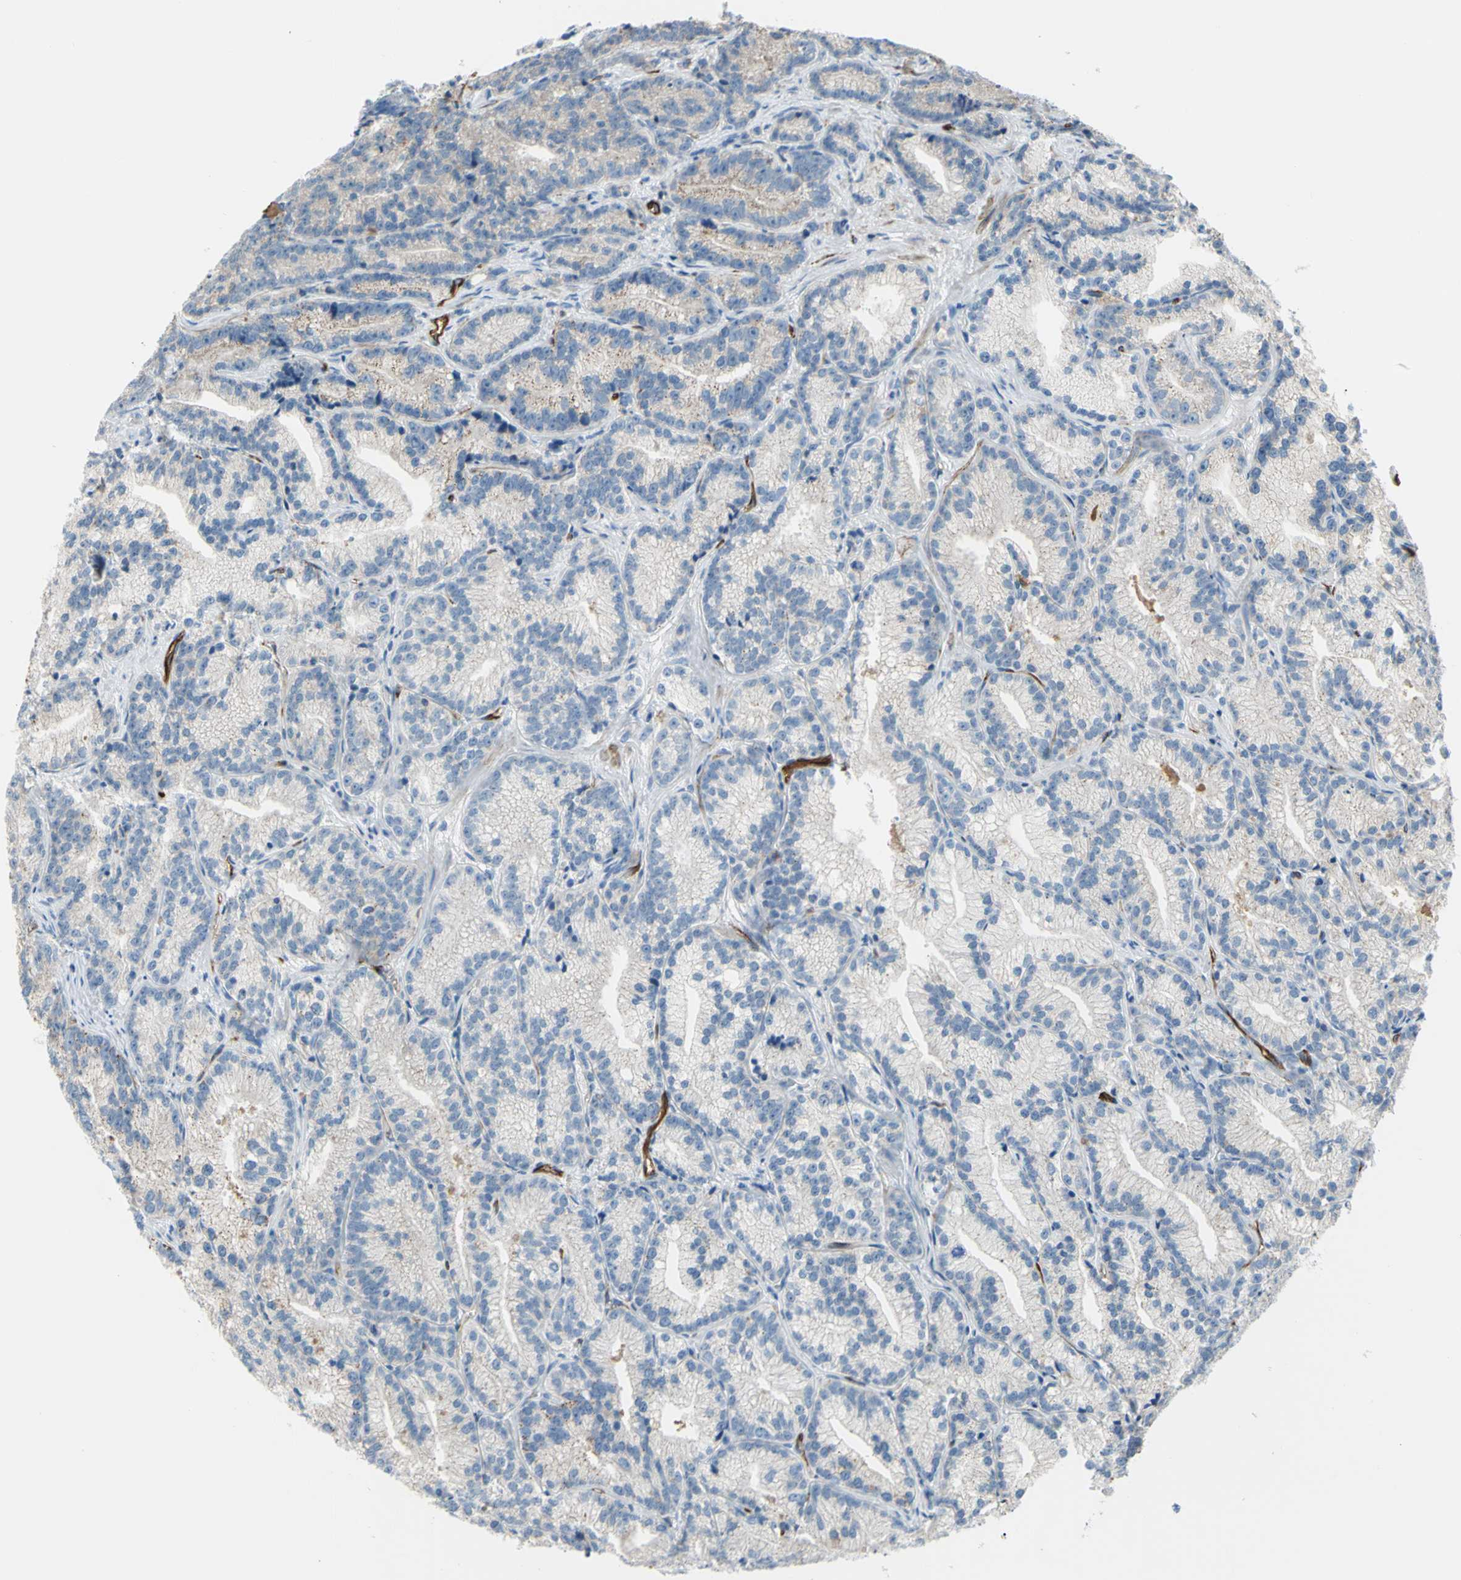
{"staining": {"intensity": "negative", "quantity": "none", "location": "none"}, "tissue": "prostate cancer", "cell_type": "Tumor cells", "image_type": "cancer", "snomed": [{"axis": "morphology", "description": "Adenocarcinoma, Low grade"}, {"axis": "topography", "description": "Prostate"}], "caption": "Micrograph shows no significant protein staining in tumor cells of prostate cancer (adenocarcinoma (low-grade)).", "gene": "PRRG2", "patient": {"sex": "male", "age": 89}}